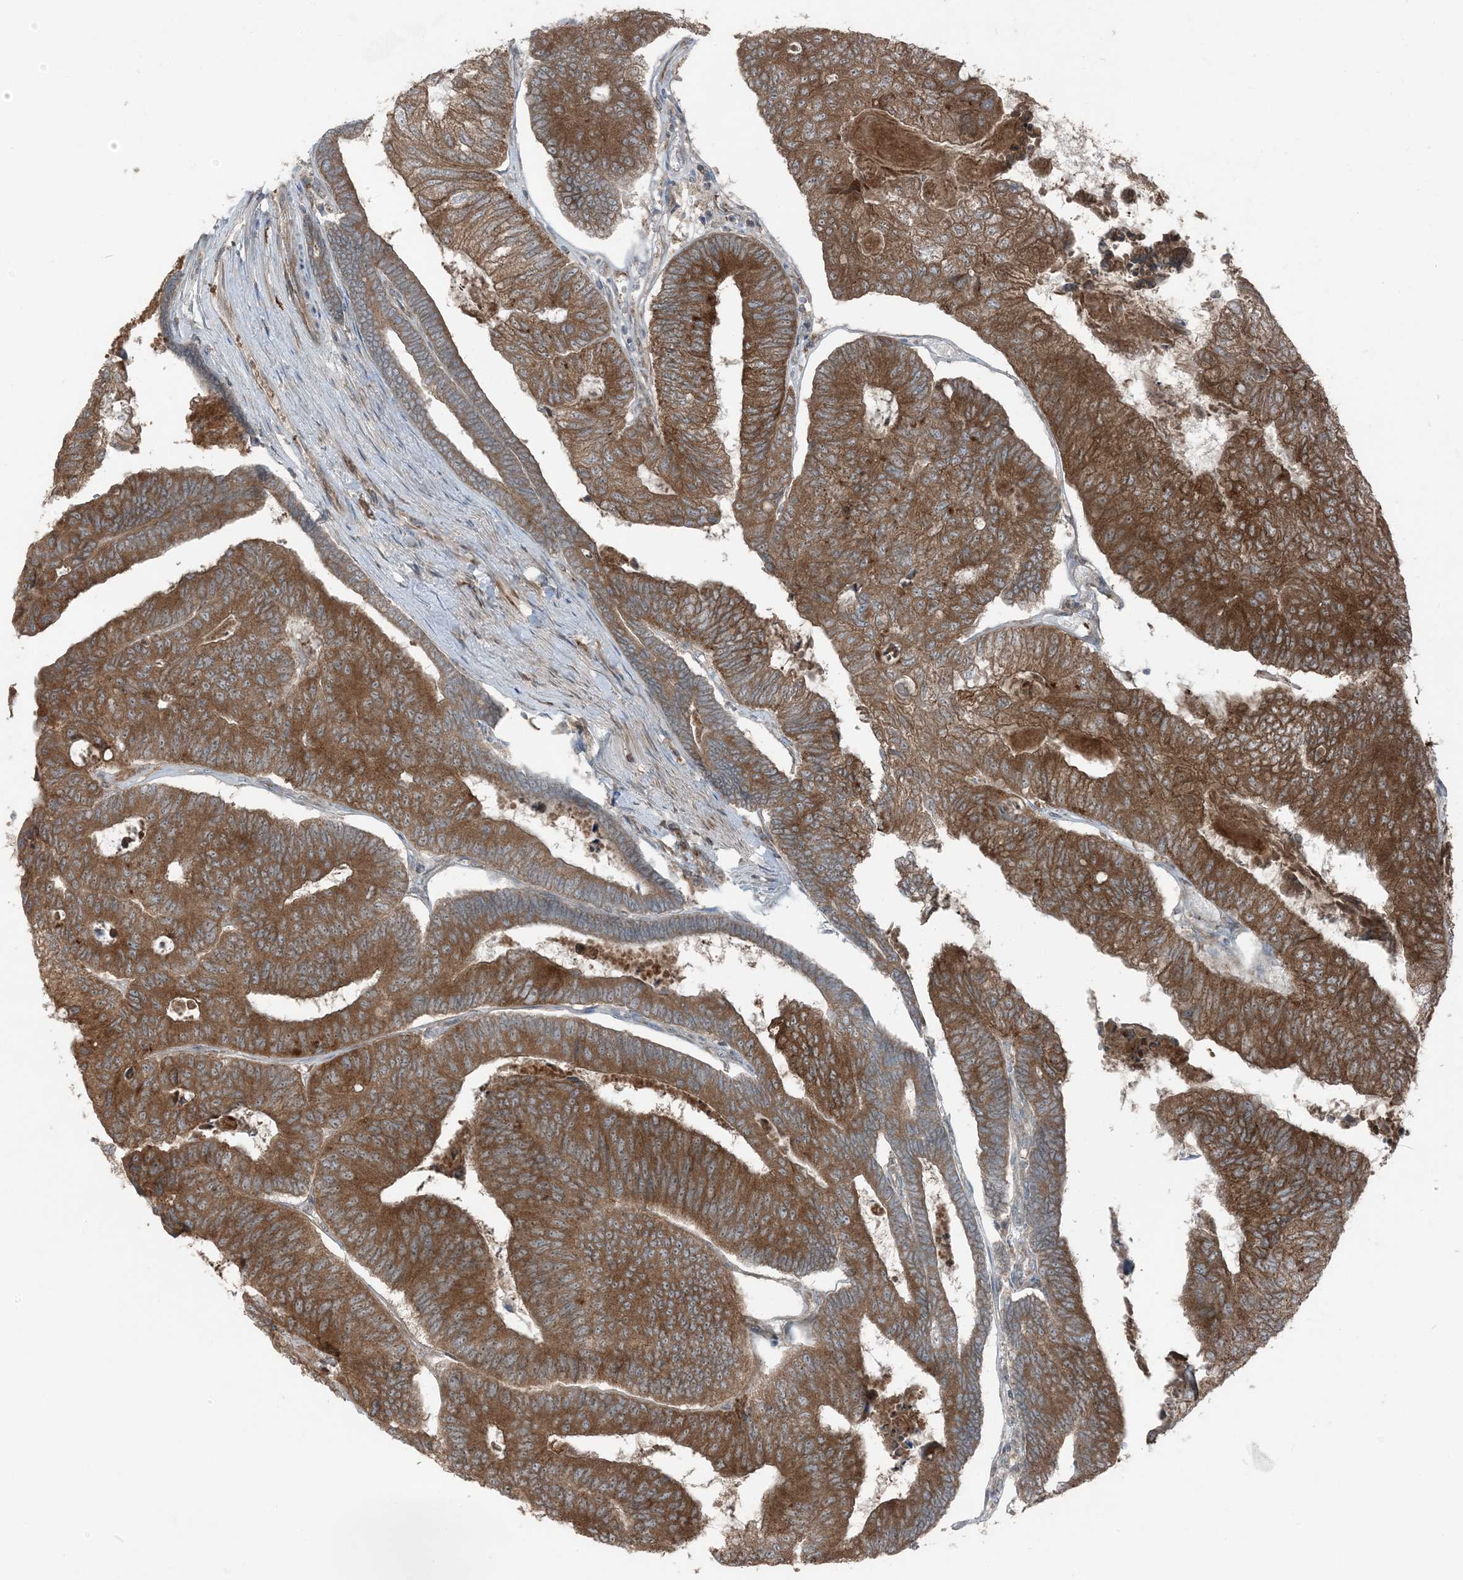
{"staining": {"intensity": "moderate", "quantity": ">75%", "location": "cytoplasmic/membranous"}, "tissue": "colorectal cancer", "cell_type": "Tumor cells", "image_type": "cancer", "snomed": [{"axis": "morphology", "description": "Adenocarcinoma, NOS"}, {"axis": "topography", "description": "Colon"}], "caption": "DAB (3,3'-diaminobenzidine) immunohistochemical staining of colorectal cancer (adenocarcinoma) displays moderate cytoplasmic/membranous protein staining in about >75% of tumor cells.", "gene": "RAB3GAP1", "patient": {"sex": "female", "age": 67}}